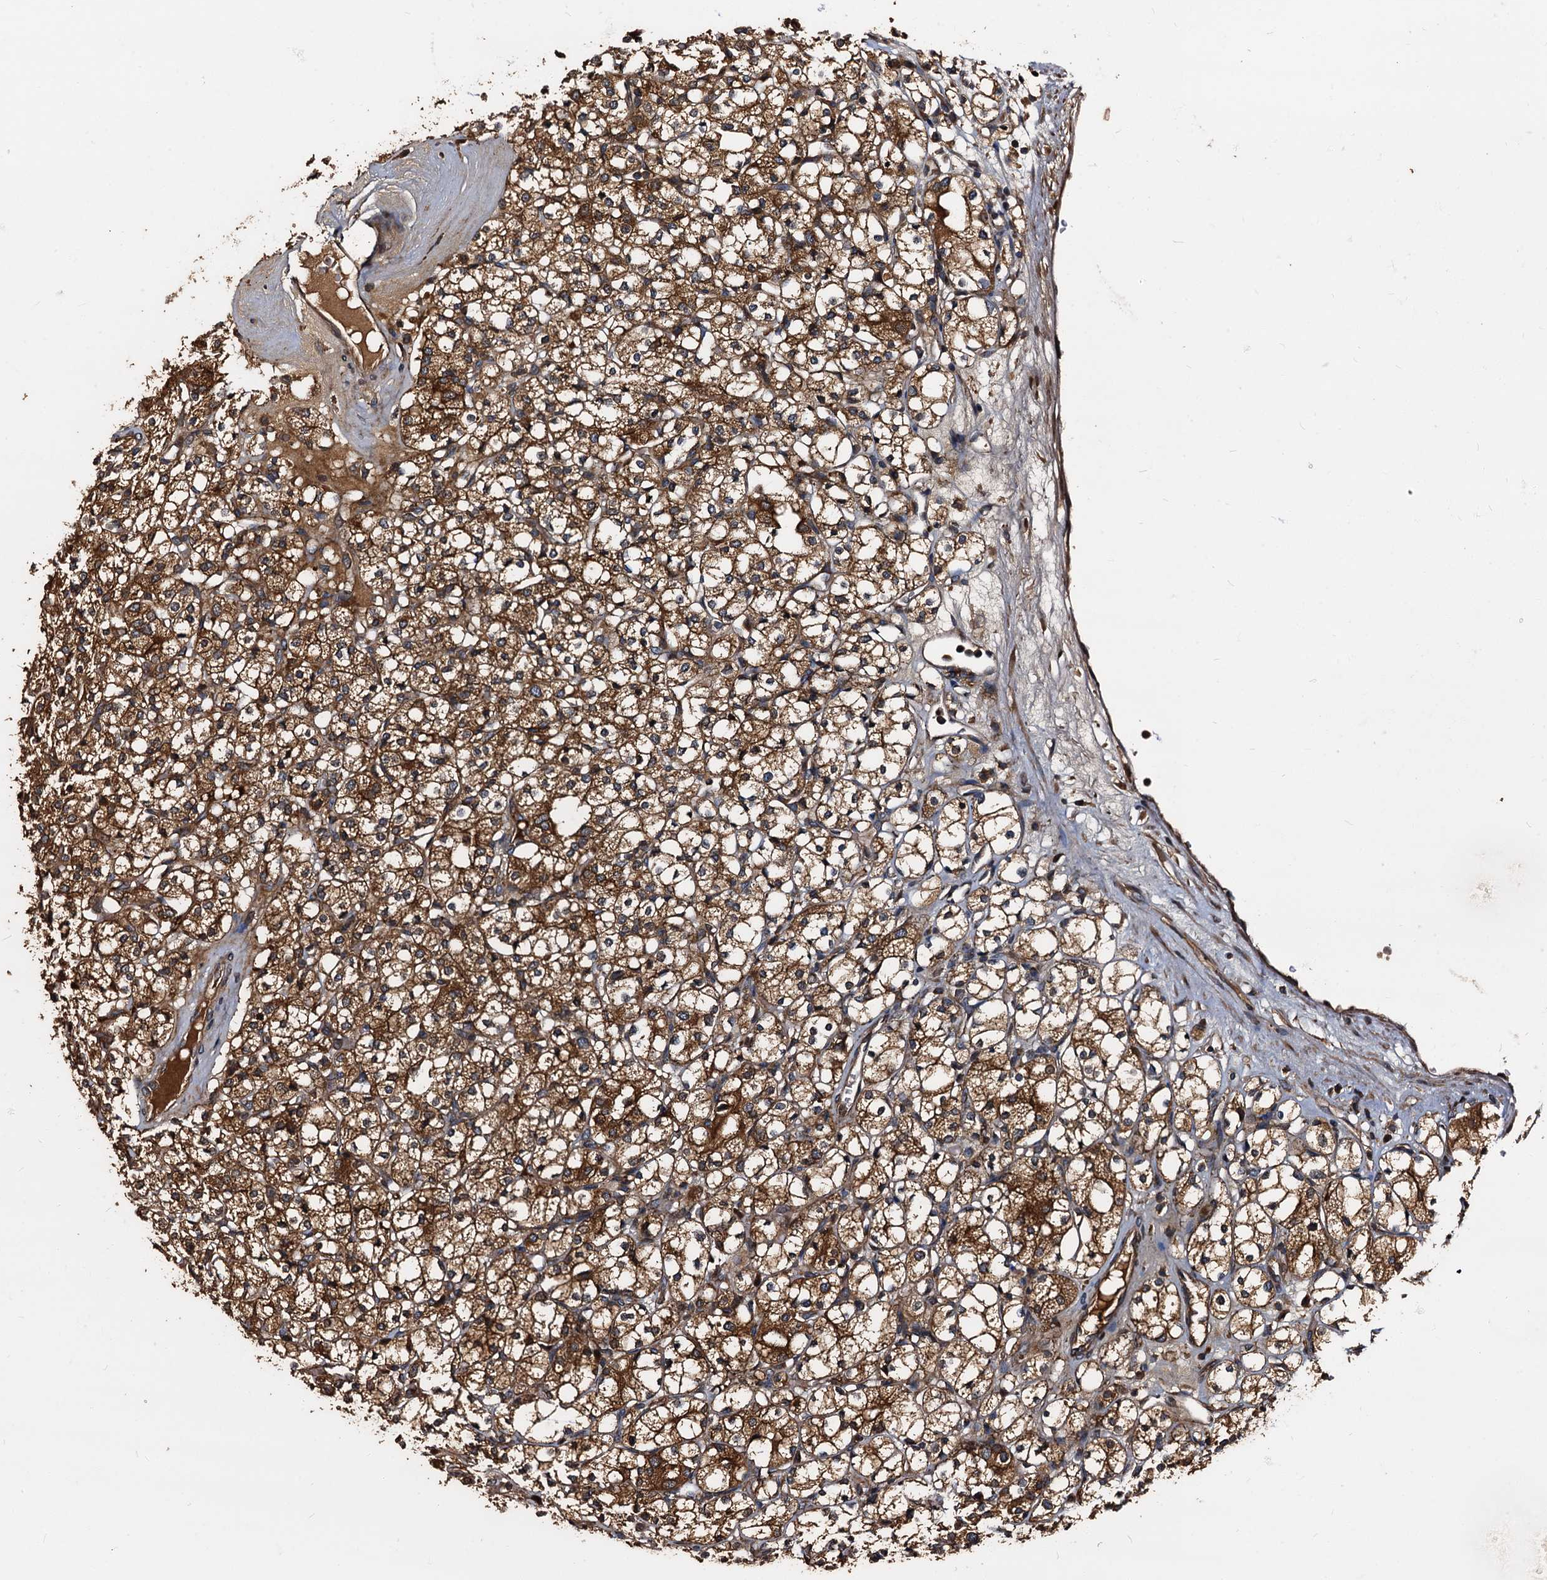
{"staining": {"intensity": "strong", "quantity": ">75%", "location": "cytoplasmic/membranous"}, "tissue": "renal cancer", "cell_type": "Tumor cells", "image_type": "cancer", "snomed": [{"axis": "morphology", "description": "Adenocarcinoma, NOS"}, {"axis": "topography", "description": "Kidney"}], "caption": "Human renal cancer stained with a protein marker displays strong staining in tumor cells.", "gene": "PEX5", "patient": {"sex": "male", "age": 77}}